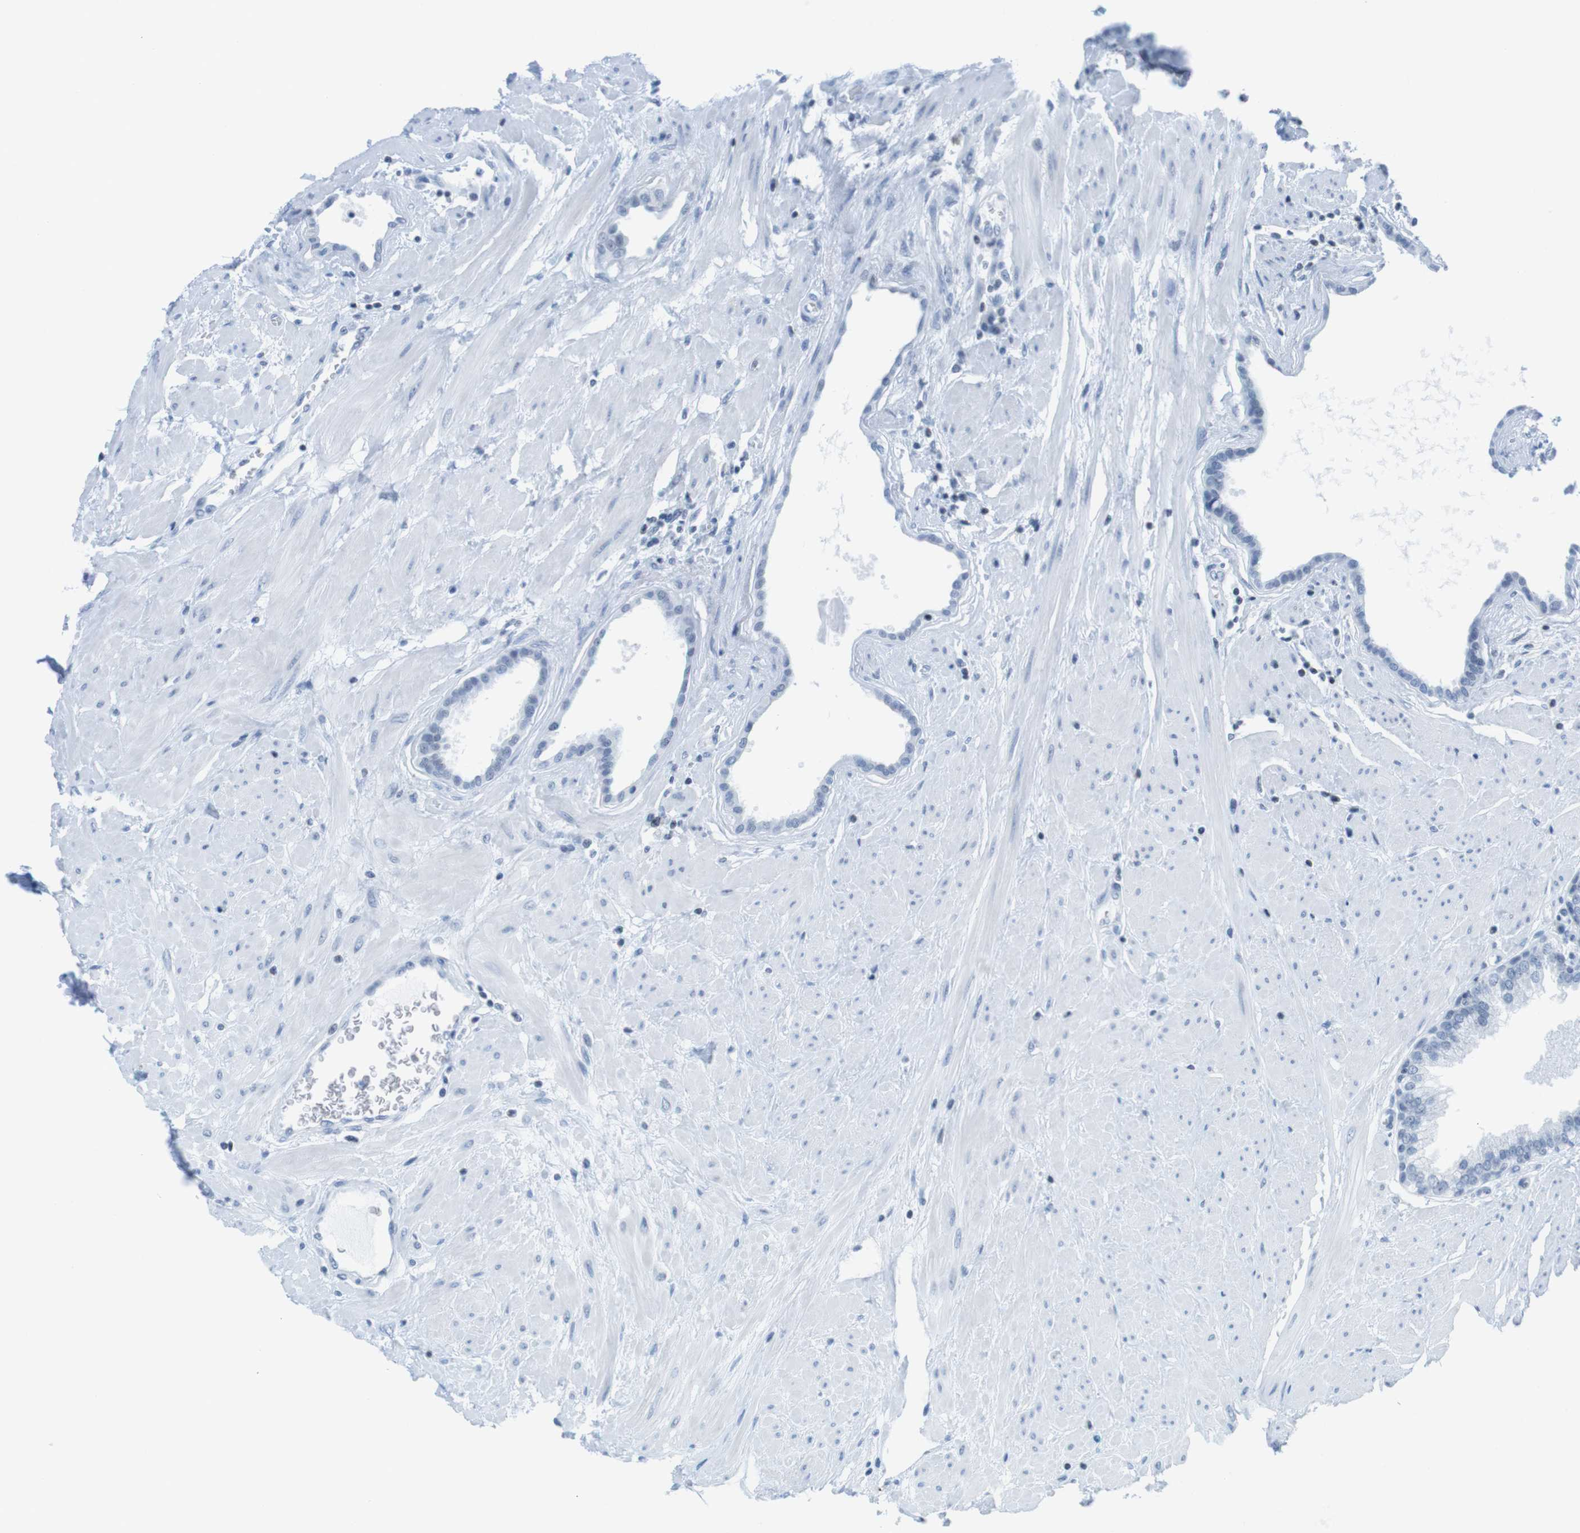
{"staining": {"intensity": "weak", "quantity": "<25%", "location": "nuclear"}, "tissue": "prostate", "cell_type": "Glandular cells", "image_type": "normal", "snomed": [{"axis": "morphology", "description": "Normal tissue, NOS"}, {"axis": "topography", "description": "Prostate"}], "caption": "Glandular cells are negative for protein expression in benign human prostate. (Immunohistochemistry, brightfield microscopy, high magnification).", "gene": "NIFK", "patient": {"sex": "male", "age": 51}}